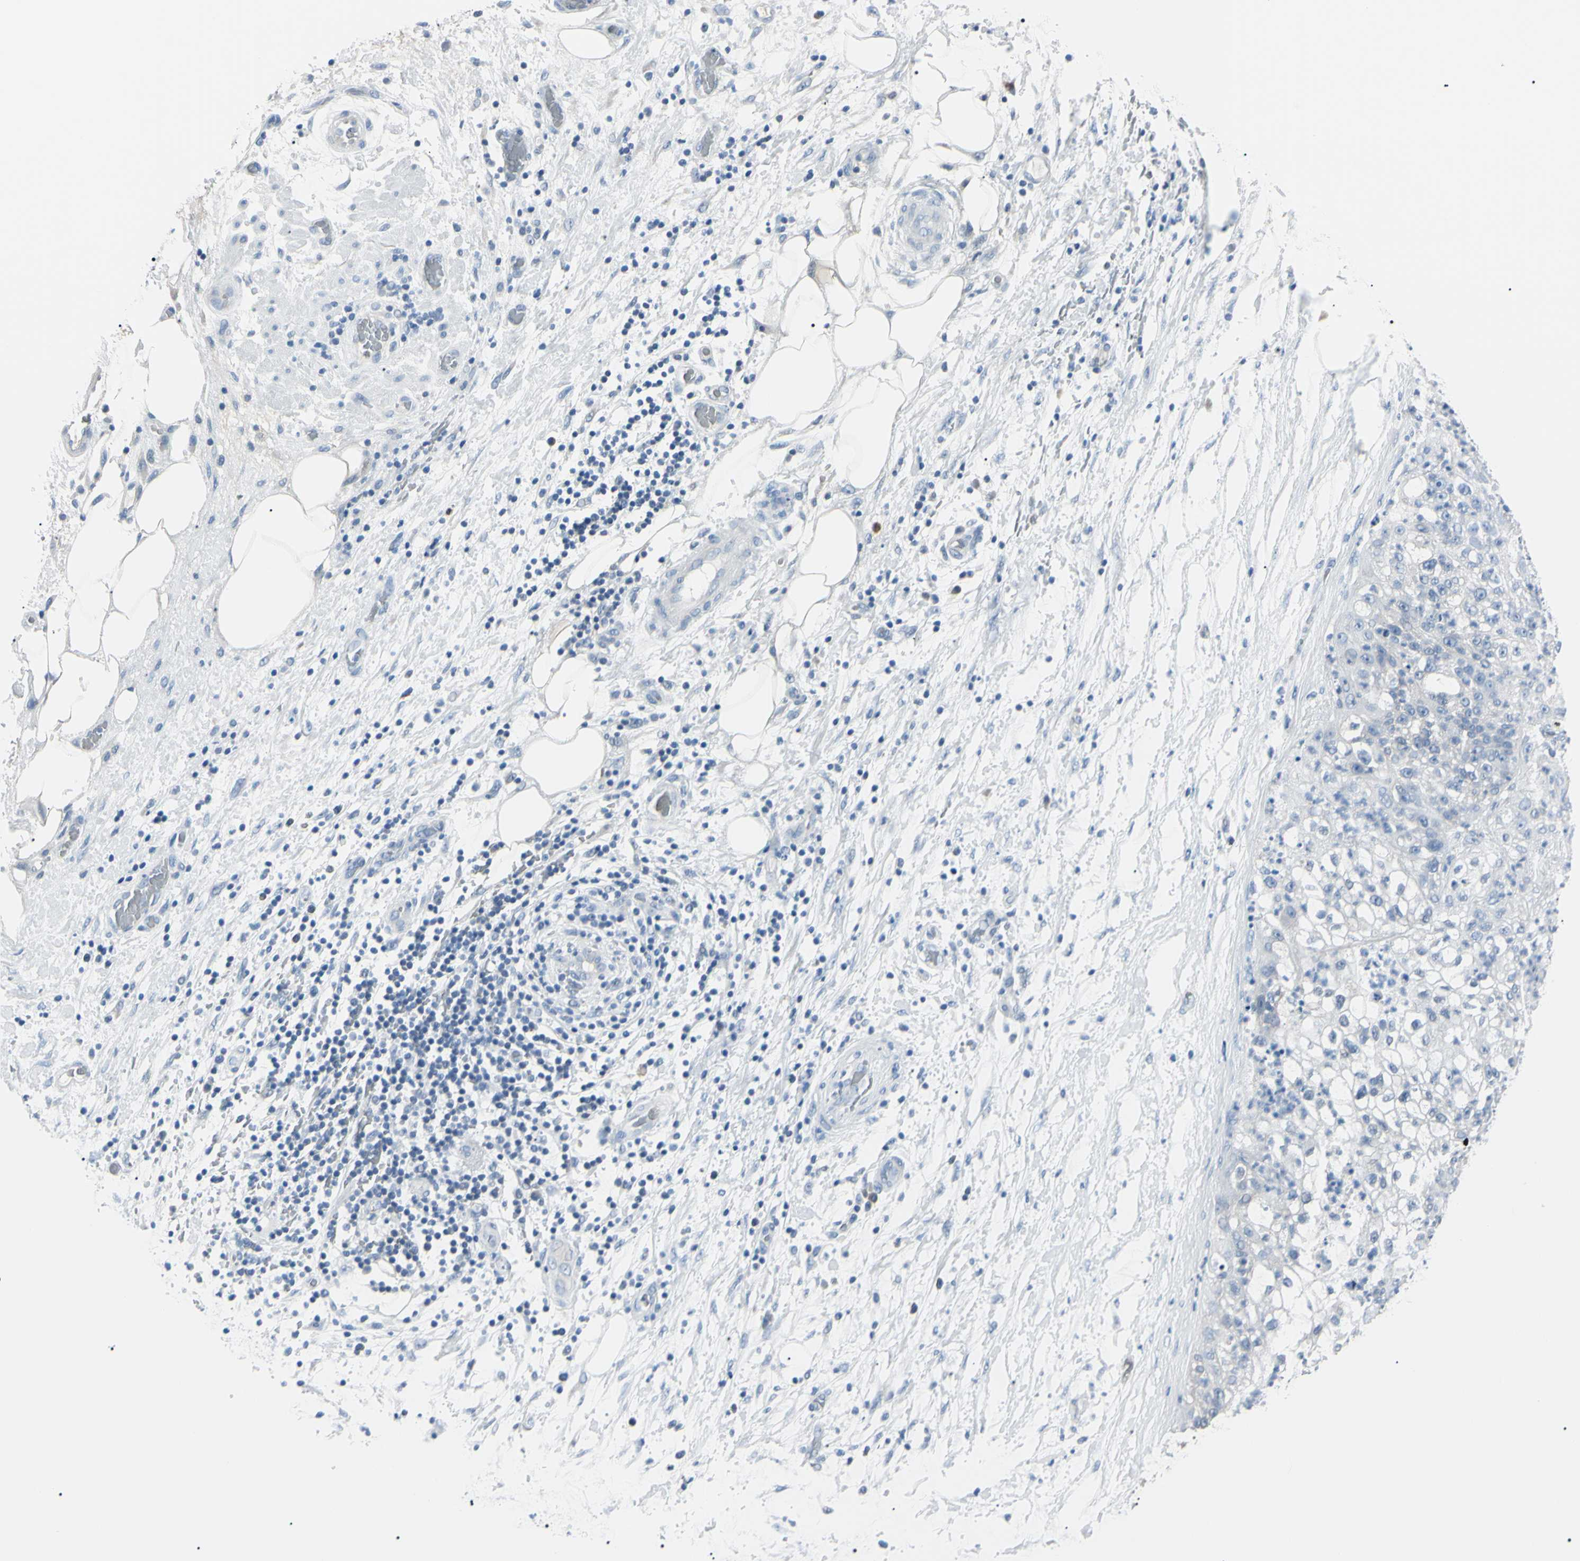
{"staining": {"intensity": "negative", "quantity": "none", "location": "none"}, "tissue": "lung cancer", "cell_type": "Tumor cells", "image_type": "cancer", "snomed": [{"axis": "morphology", "description": "Inflammation, NOS"}, {"axis": "morphology", "description": "Squamous cell carcinoma, NOS"}, {"axis": "topography", "description": "Lymph node"}, {"axis": "topography", "description": "Soft tissue"}, {"axis": "topography", "description": "Lung"}], "caption": "A high-resolution histopathology image shows immunohistochemistry staining of squamous cell carcinoma (lung), which demonstrates no significant positivity in tumor cells.", "gene": "CA2", "patient": {"sex": "male", "age": 66}}